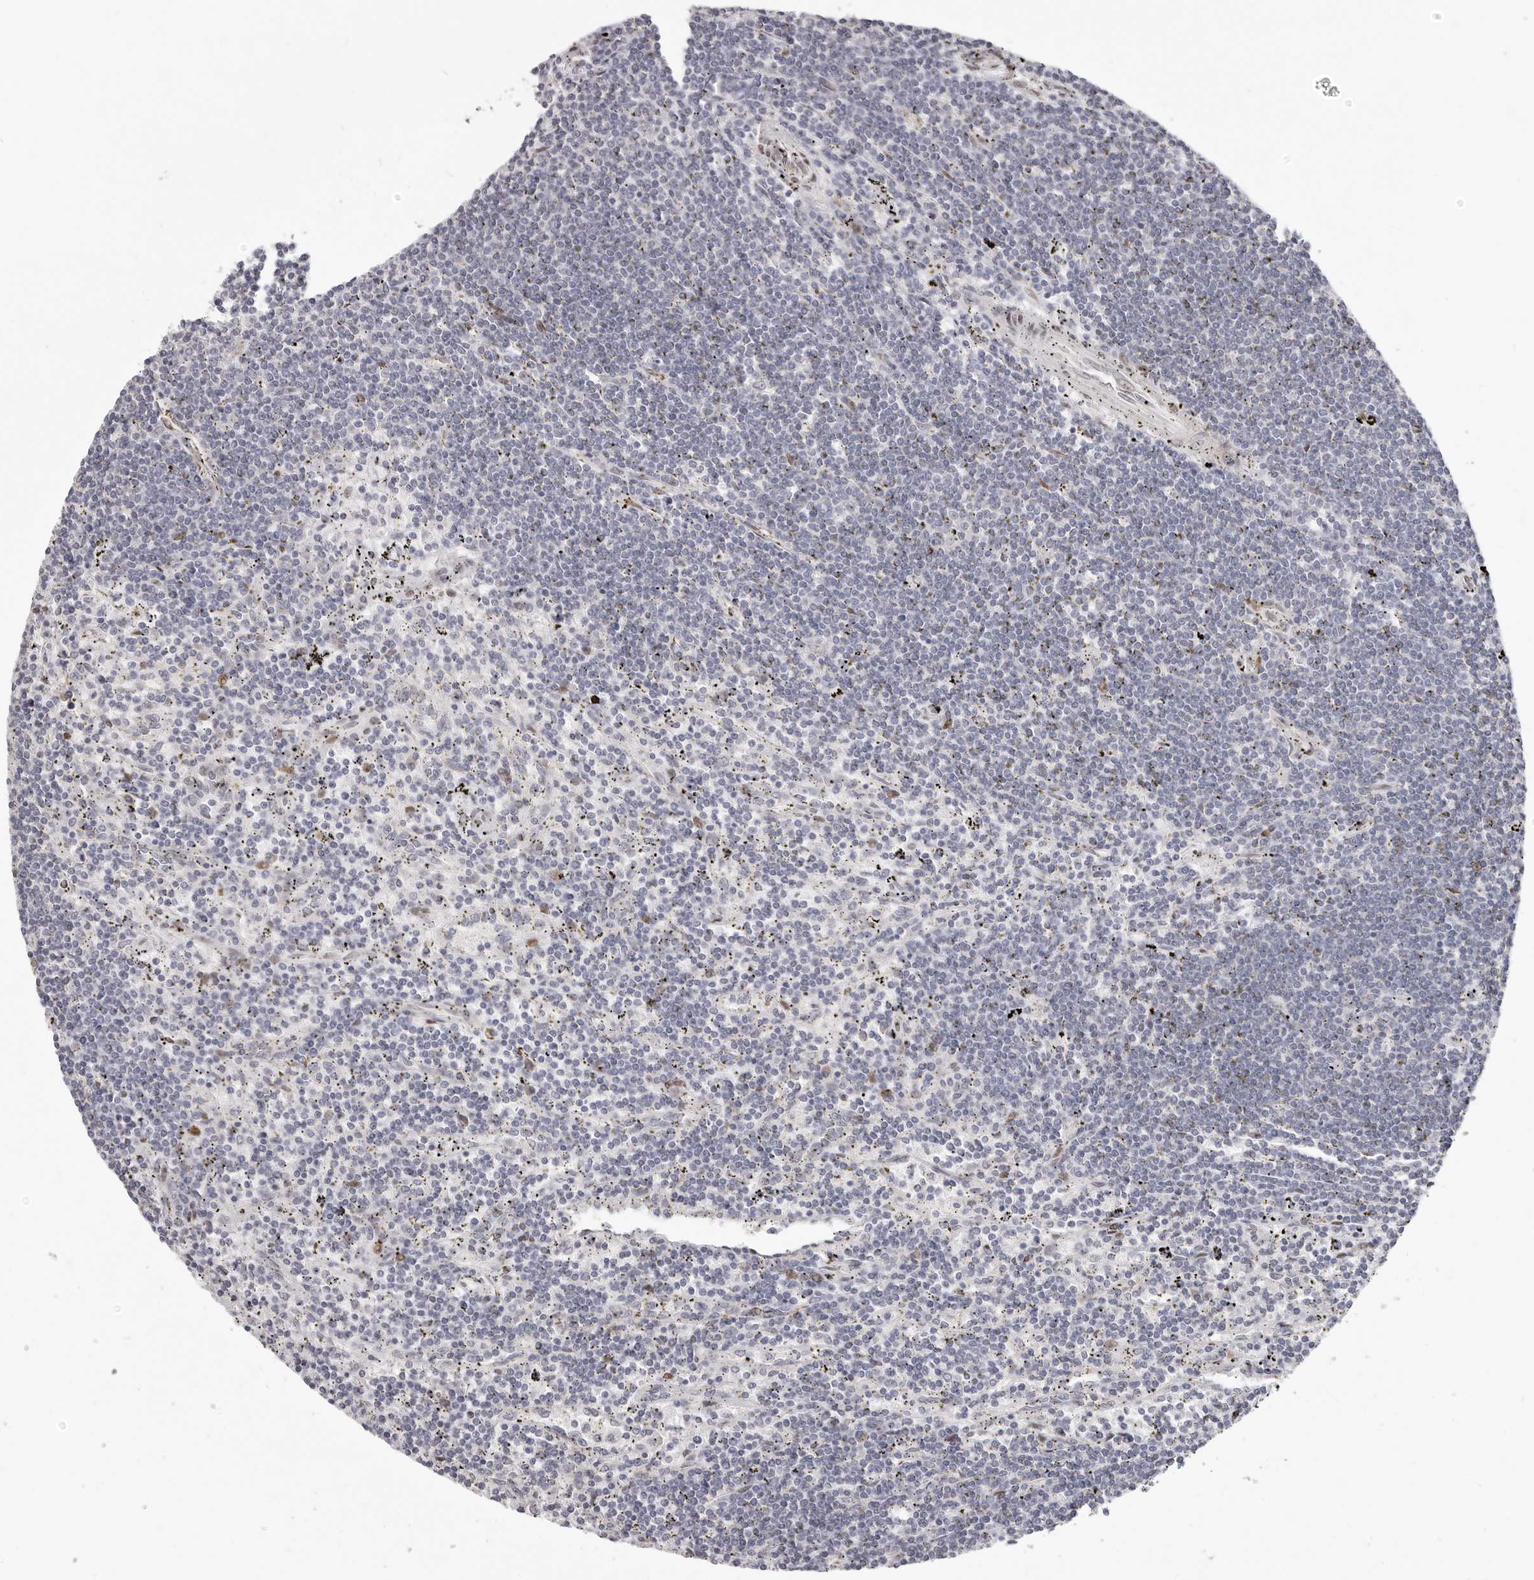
{"staining": {"intensity": "negative", "quantity": "none", "location": "none"}, "tissue": "lymphoma", "cell_type": "Tumor cells", "image_type": "cancer", "snomed": [{"axis": "morphology", "description": "Malignant lymphoma, non-Hodgkin's type, Low grade"}, {"axis": "topography", "description": "Spleen"}], "caption": "Tumor cells are negative for brown protein staining in lymphoma.", "gene": "SRP19", "patient": {"sex": "male", "age": 76}}